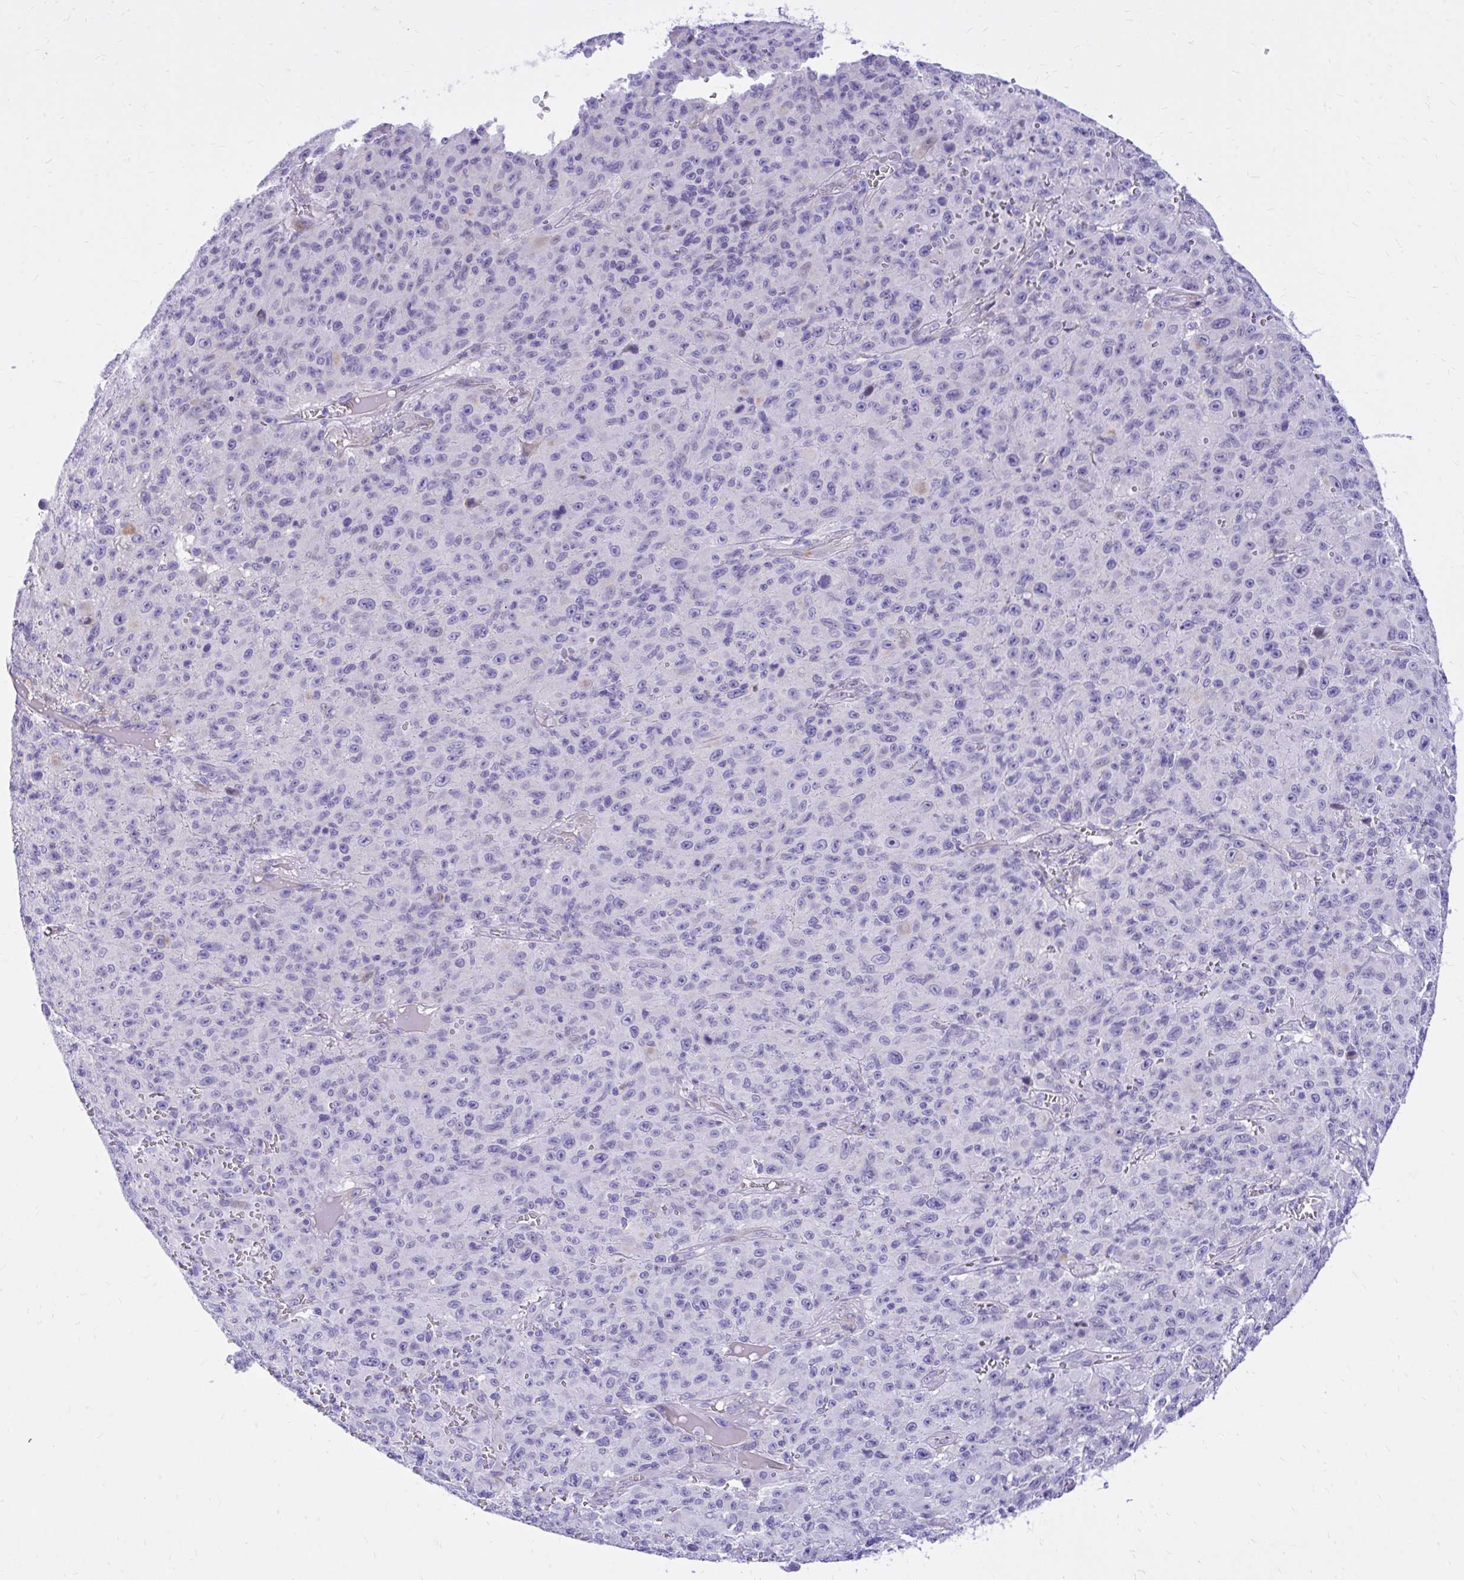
{"staining": {"intensity": "negative", "quantity": "none", "location": "none"}, "tissue": "melanoma", "cell_type": "Tumor cells", "image_type": "cancer", "snomed": [{"axis": "morphology", "description": "Malignant melanoma, NOS"}, {"axis": "topography", "description": "Skin"}], "caption": "There is no significant expression in tumor cells of malignant melanoma.", "gene": "ADAMTSL1", "patient": {"sex": "male", "age": 46}}